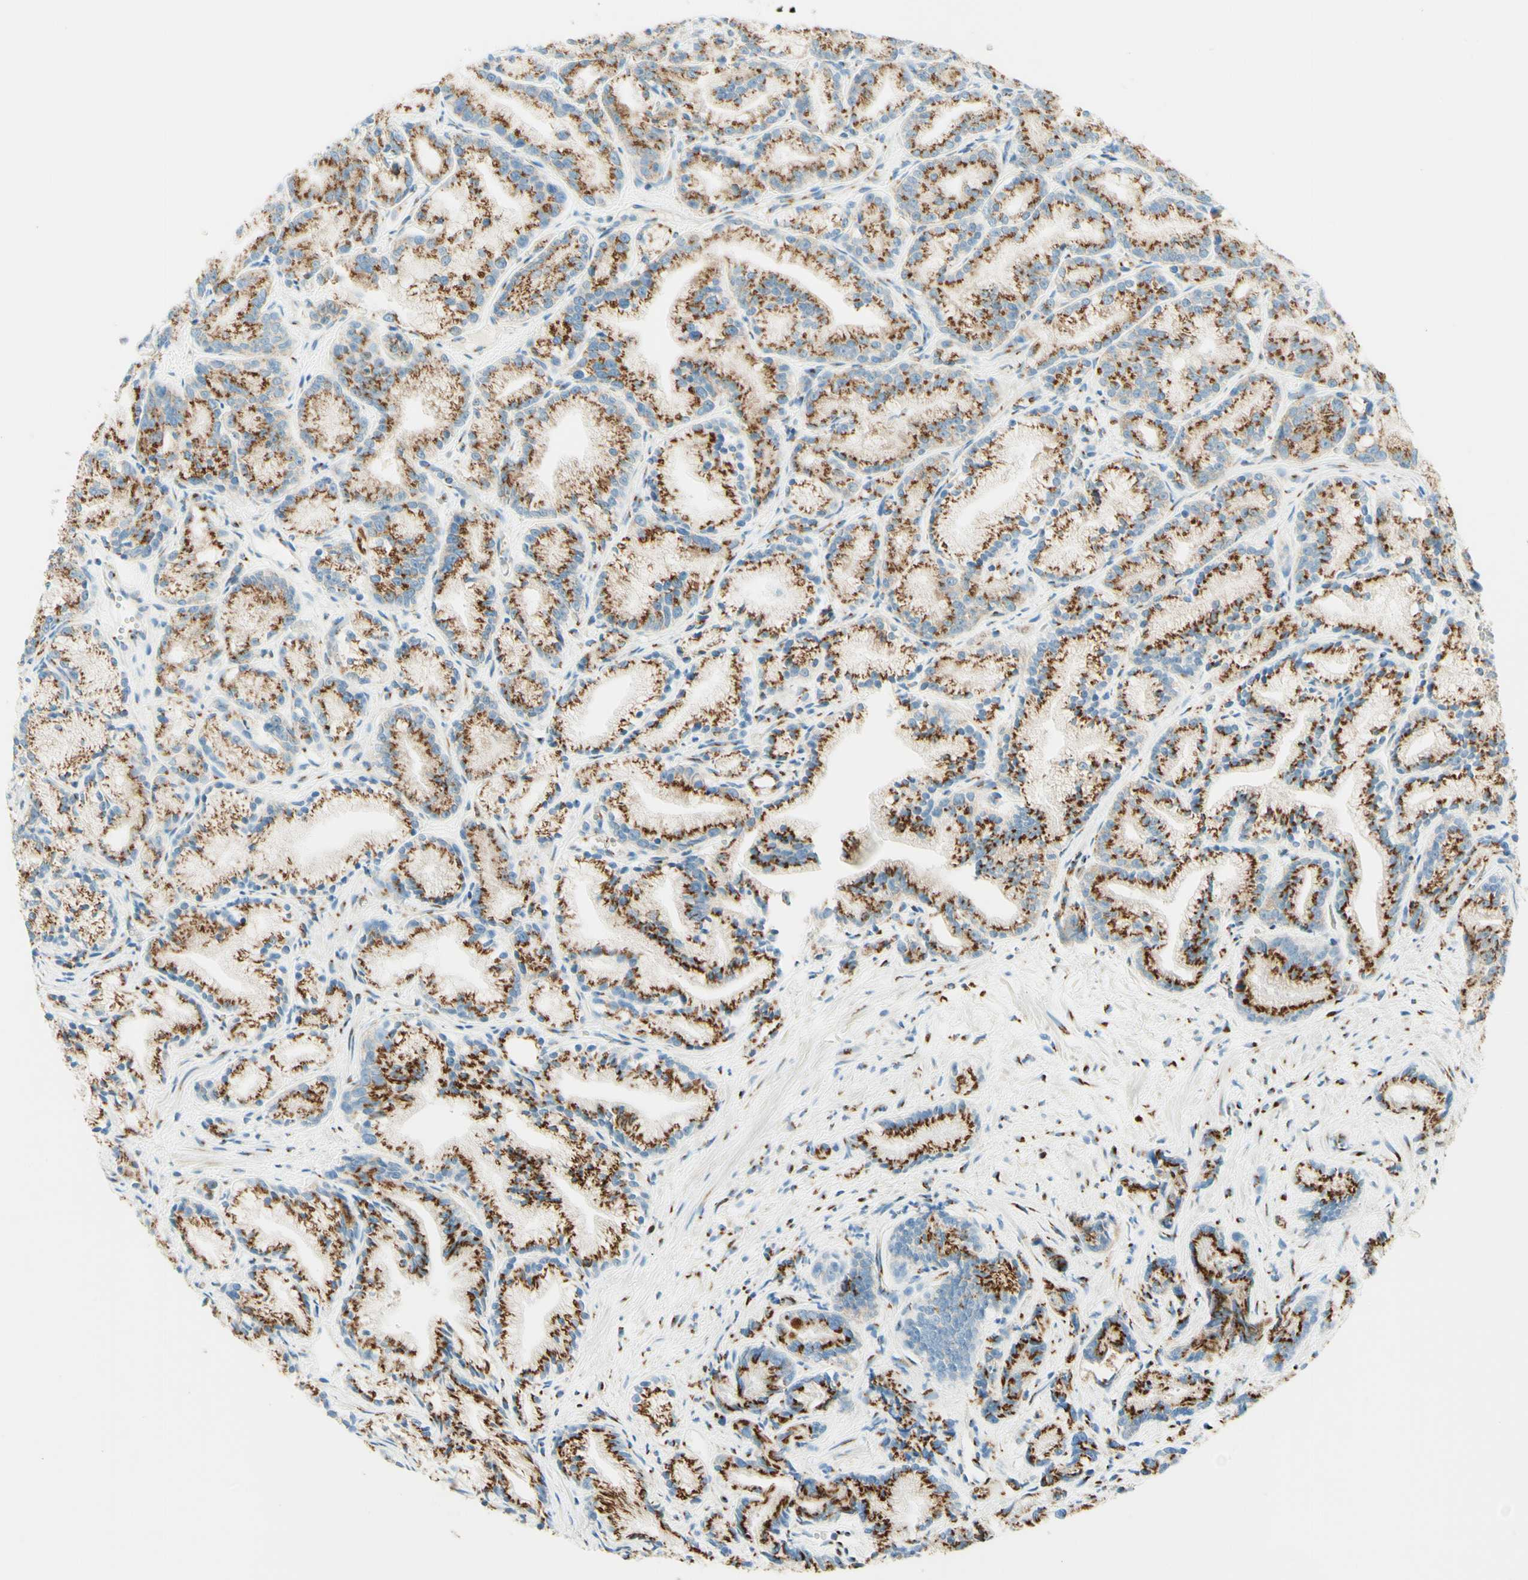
{"staining": {"intensity": "strong", "quantity": ">75%", "location": "cytoplasmic/membranous"}, "tissue": "prostate cancer", "cell_type": "Tumor cells", "image_type": "cancer", "snomed": [{"axis": "morphology", "description": "Adenocarcinoma, Low grade"}, {"axis": "topography", "description": "Prostate"}], "caption": "Human prostate adenocarcinoma (low-grade) stained for a protein (brown) reveals strong cytoplasmic/membranous positive expression in approximately >75% of tumor cells.", "gene": "GOLGB1", "patient": {"sex": "male", "age": 89}}